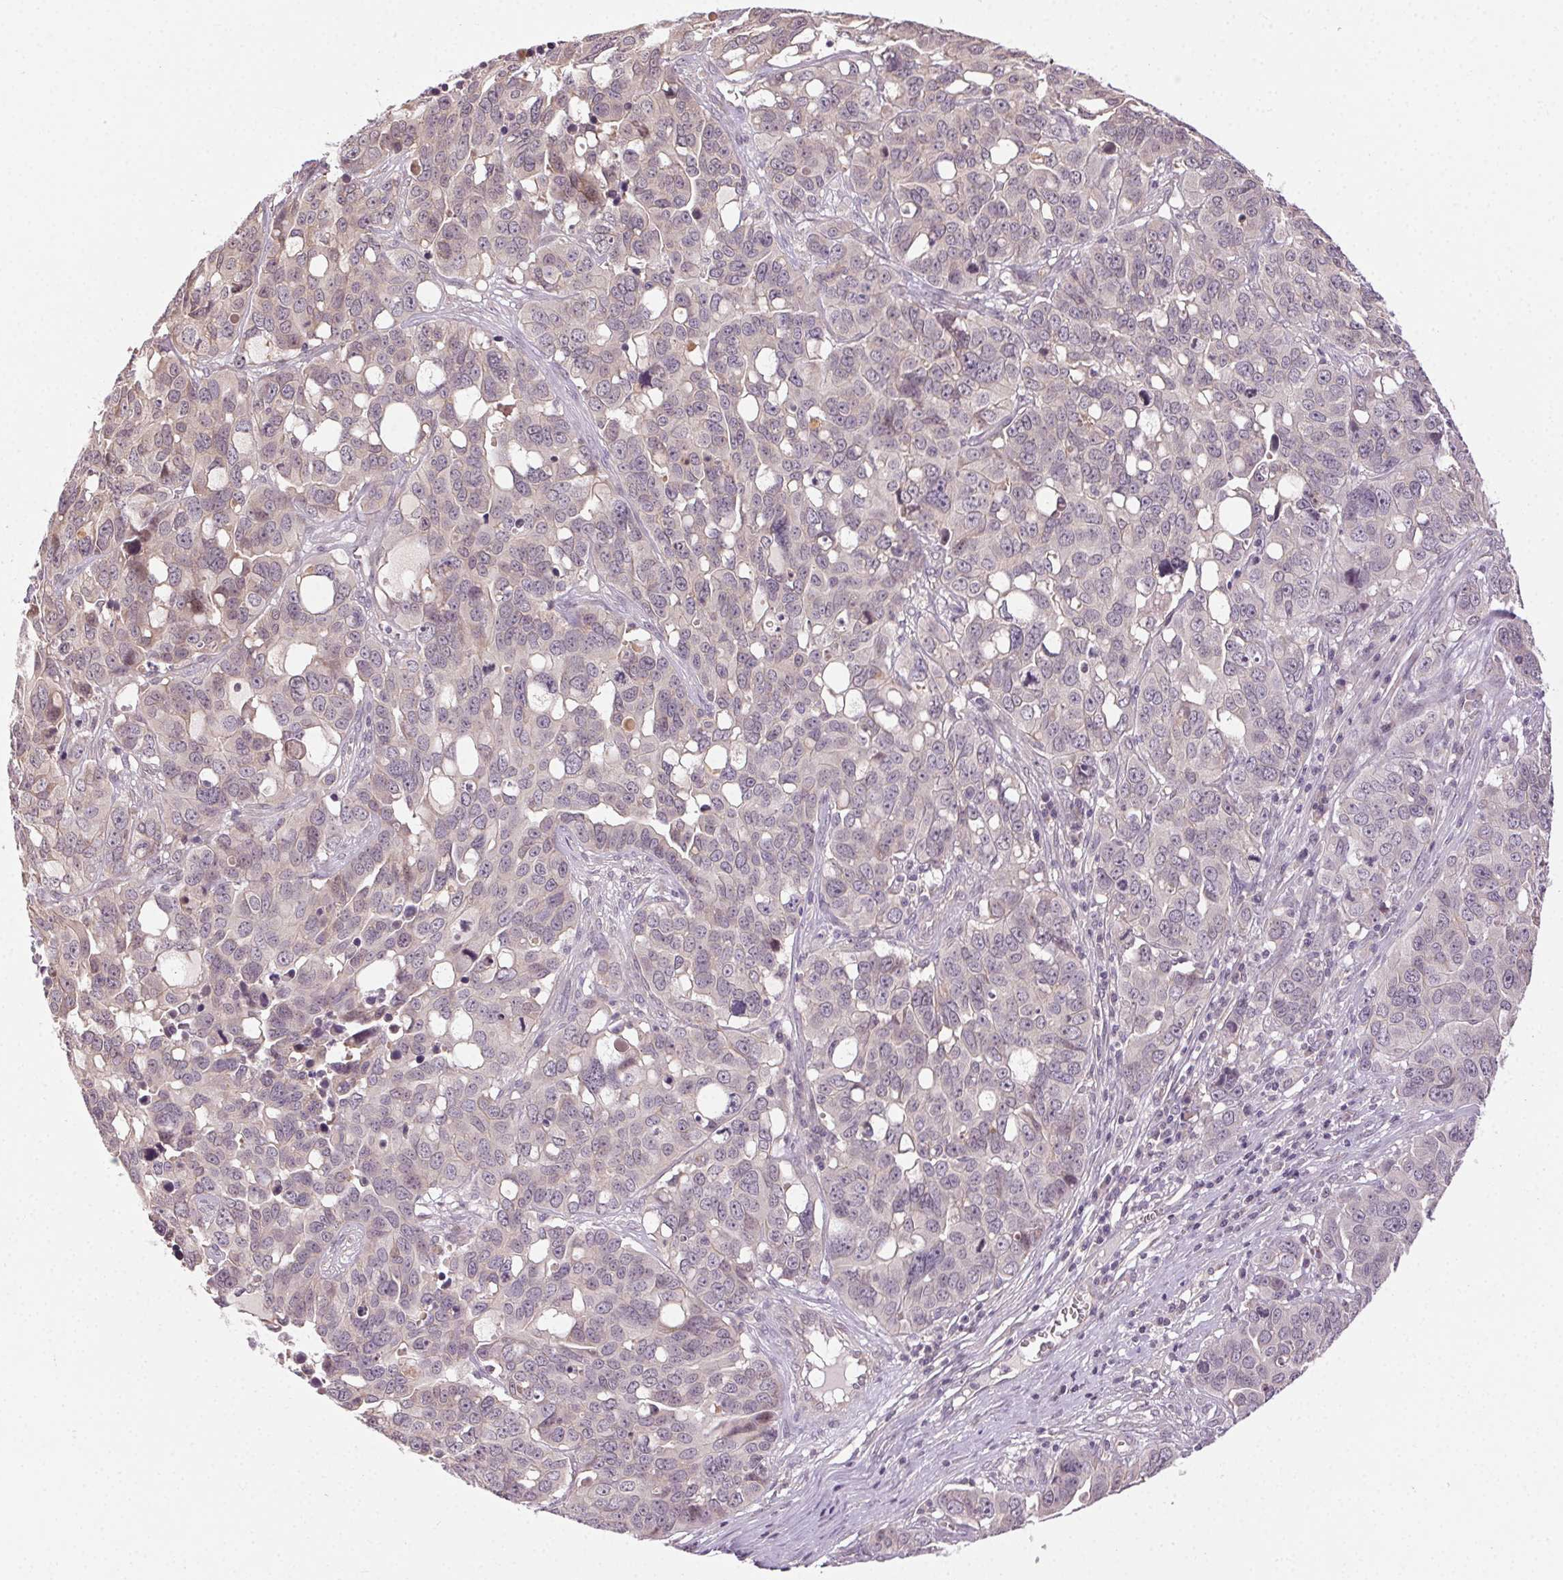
{"staining": {"intensity": "negative", "quantity": "none", "location": "none"}, "tissue": "ovarian cancer", "cell_type": "Tumor cells", "image_type": "cancer", "snomed": [{"axis": "morphology", "description": "Carcinoma, endometroid"}, {"axis": "topography", "description": "Ovary"}], "caption": "Immunohistochemistry micrograph of ovarian cancer stained for a protein (brown), which reveals no staining in tumor cells.", "gene": "ATP1B3", "patient": {"sex": "female", "age": 78}}